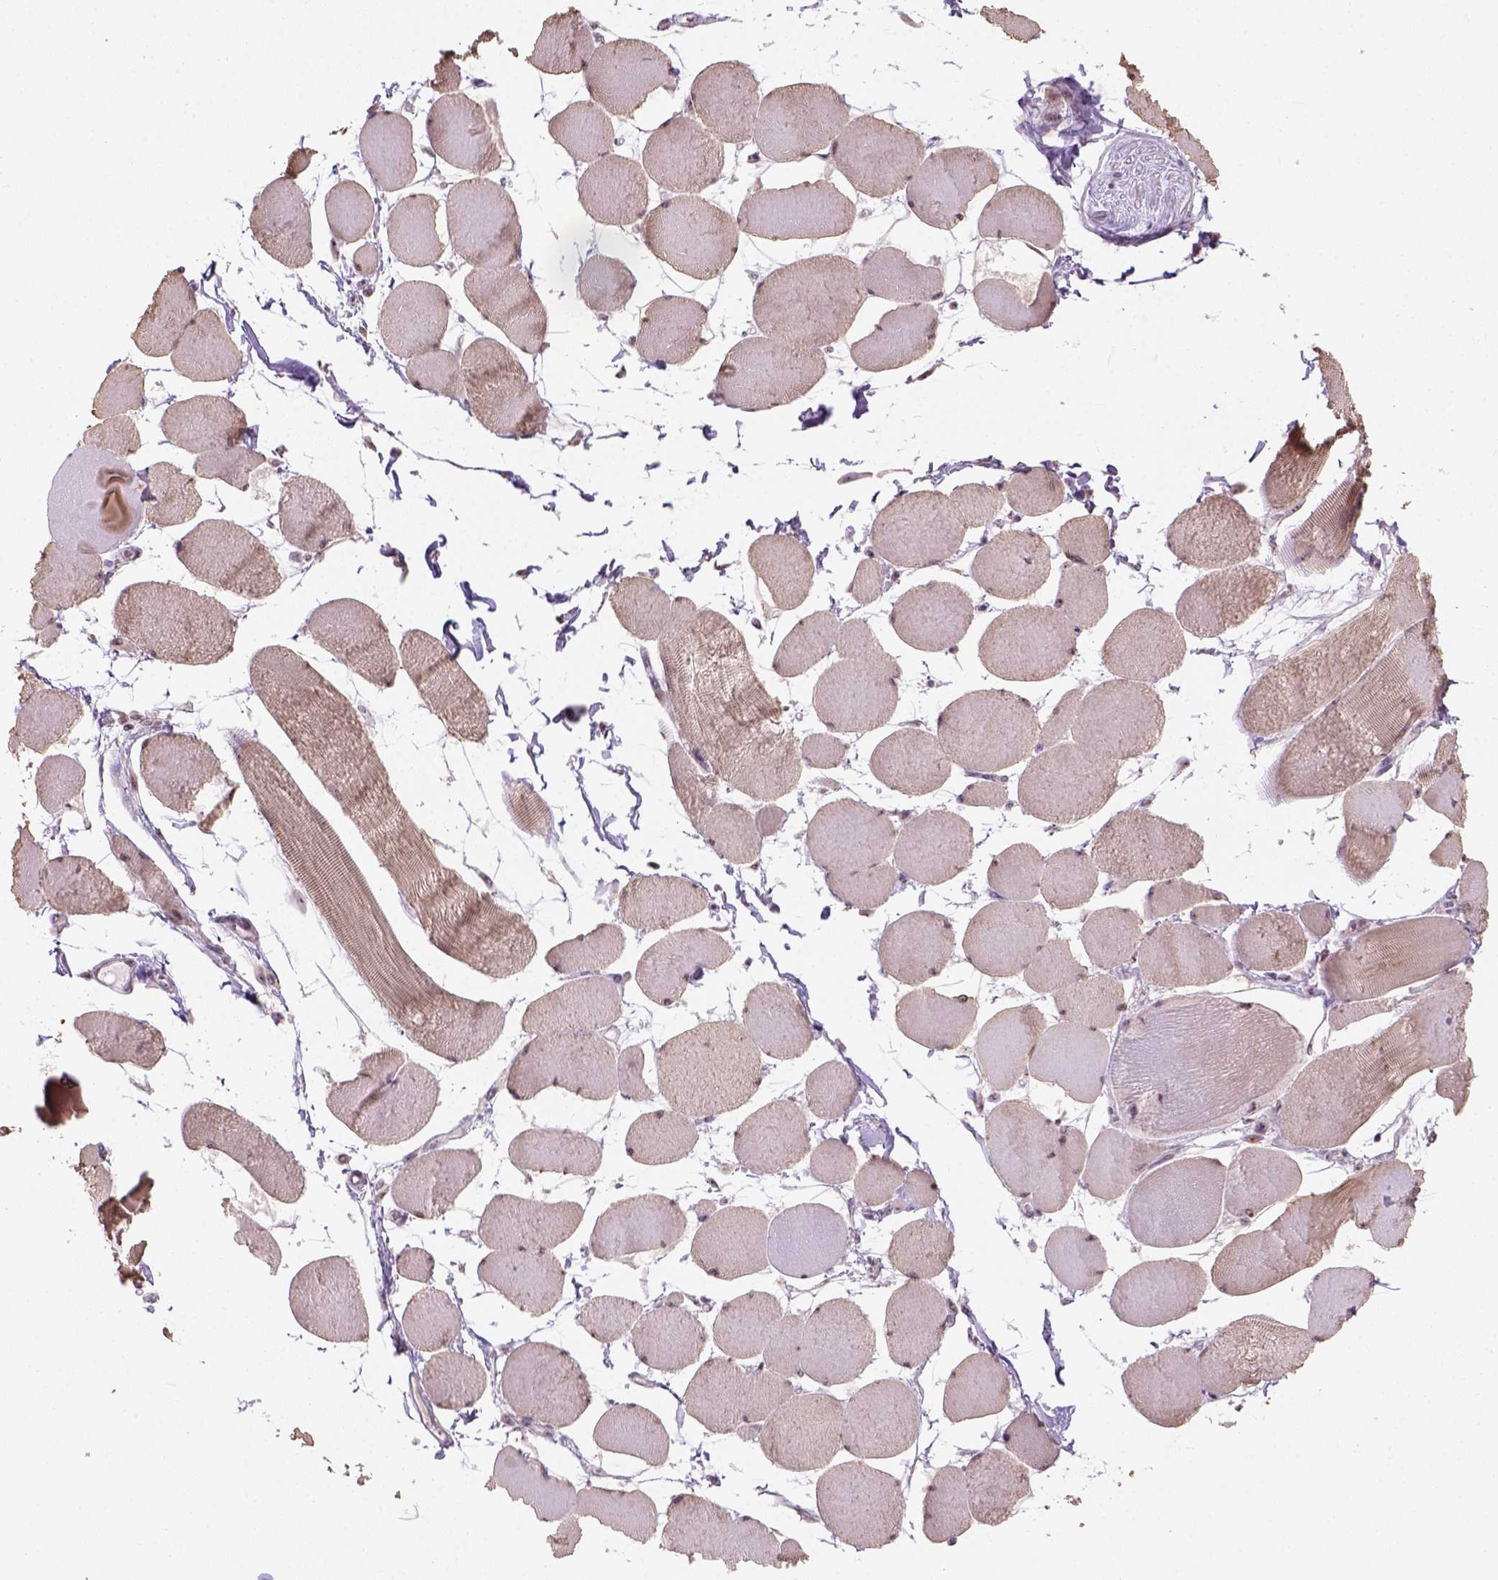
{"staining": {"intensity": "moderate", "quantity": ">75%", "location": "nuclear"}, "tissue": "skeletal muscle", "cell_type": "Myocytes", "image_type": "normal", "snomed": [{"axis": "morphology", "description": "Normal tissue, NOS"}, {"axis": "topography", "description": "Skeletal muscle"}], "caption": "Protein expression by immunohistochemistry reveals moderate nuclear positivity in about >75% of myocytes in unremarkable skeletal muscle.", "gene": "DDX50", "patient": {"sex": "female", "age": 75}}